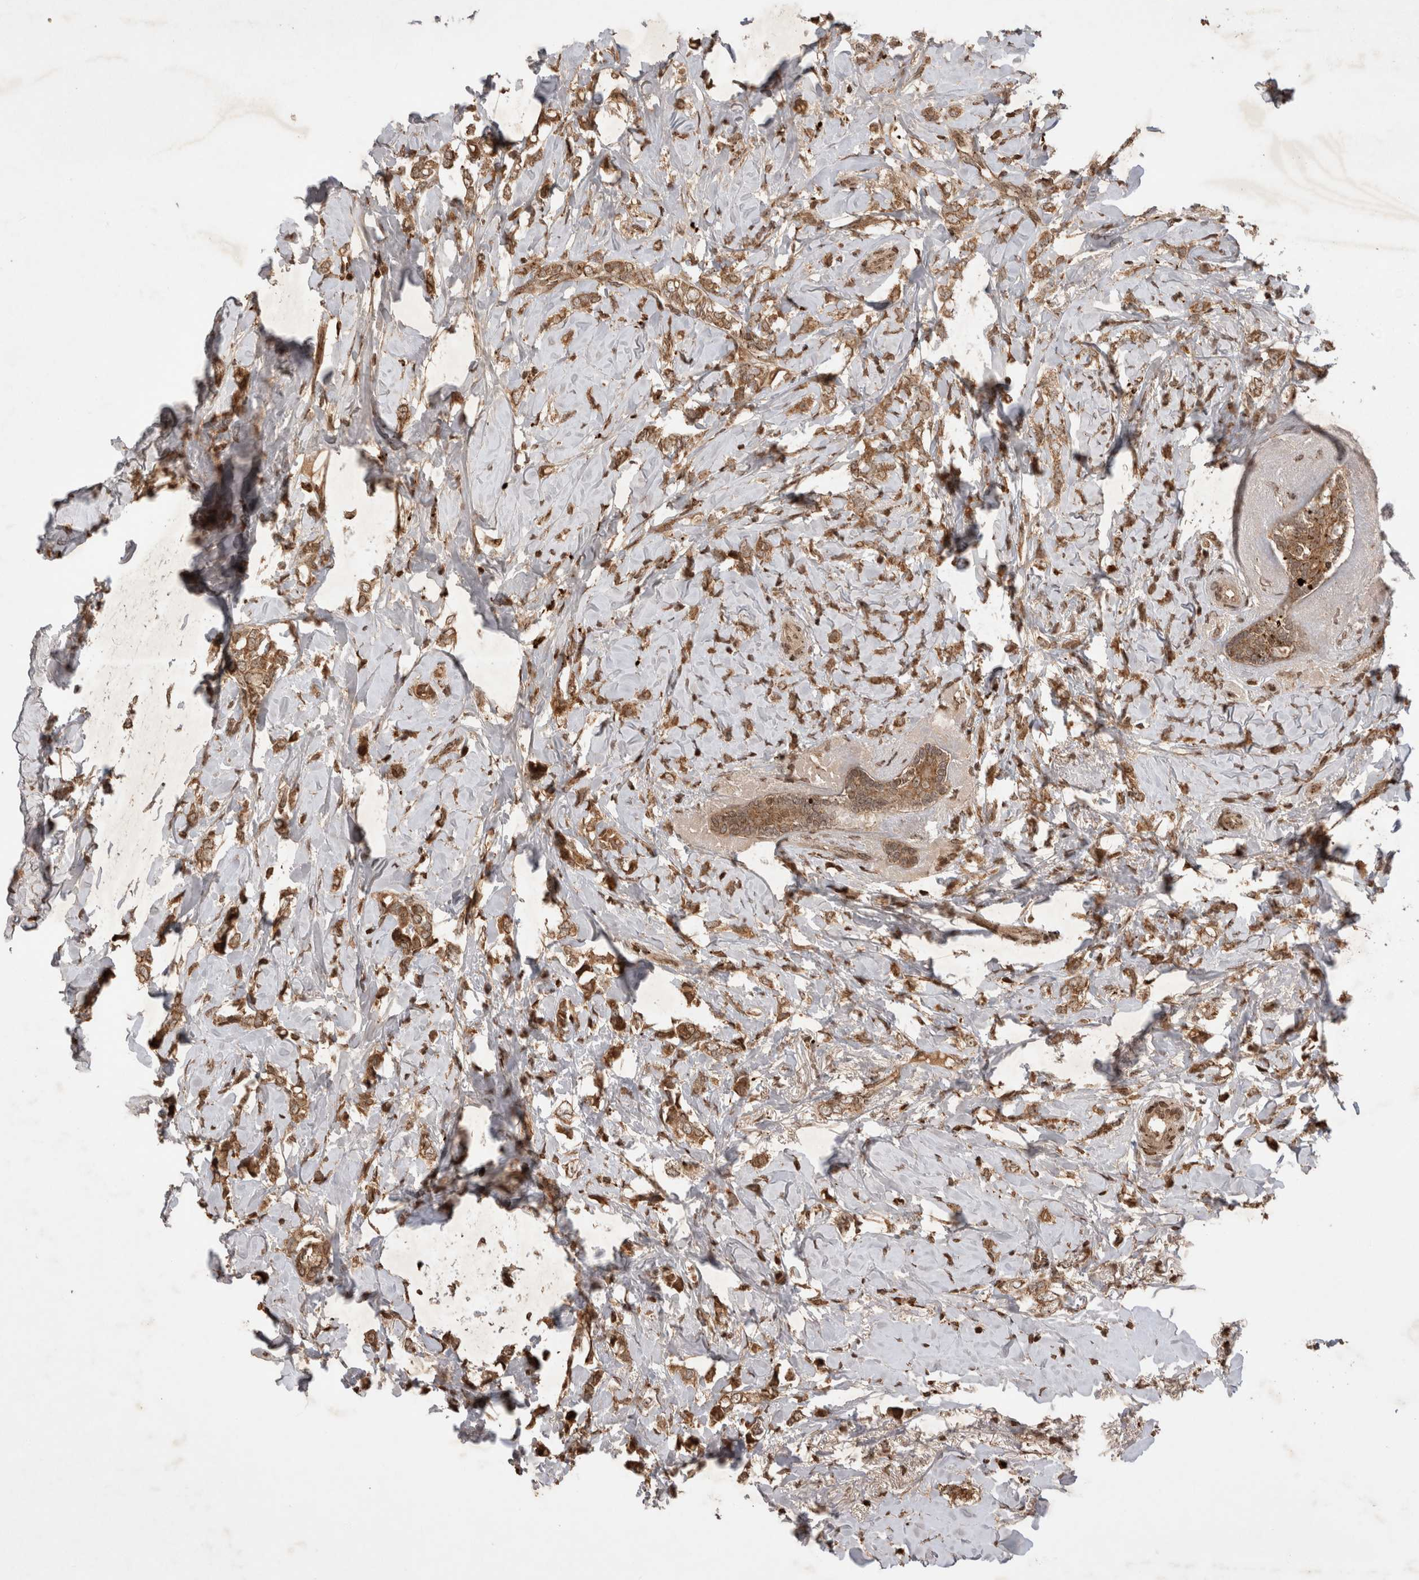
{"staining": {"intensity": "moderate", "quantity": ">75%", "location": "cytoplasmic/membranous"}, "tissue": "breast cancer", "cell_type": "Tumor cells", "image_type": "cancer", "snomed": [{"axis": "morphology", "description": "Normal tissue, NOS"}, {"axis": "morphology", "description": "Lobular carcinoma"}, {"axis": "topography", "description": "Breast"}], "caption": "Brown immunohistochemical staining in breast lobular carcinoma shows moderate cytoplasmic/membranous expression in about >75% of tumor cells.", "gene": "FAM221A", "patient": {"sex": "female", "age": 47}}